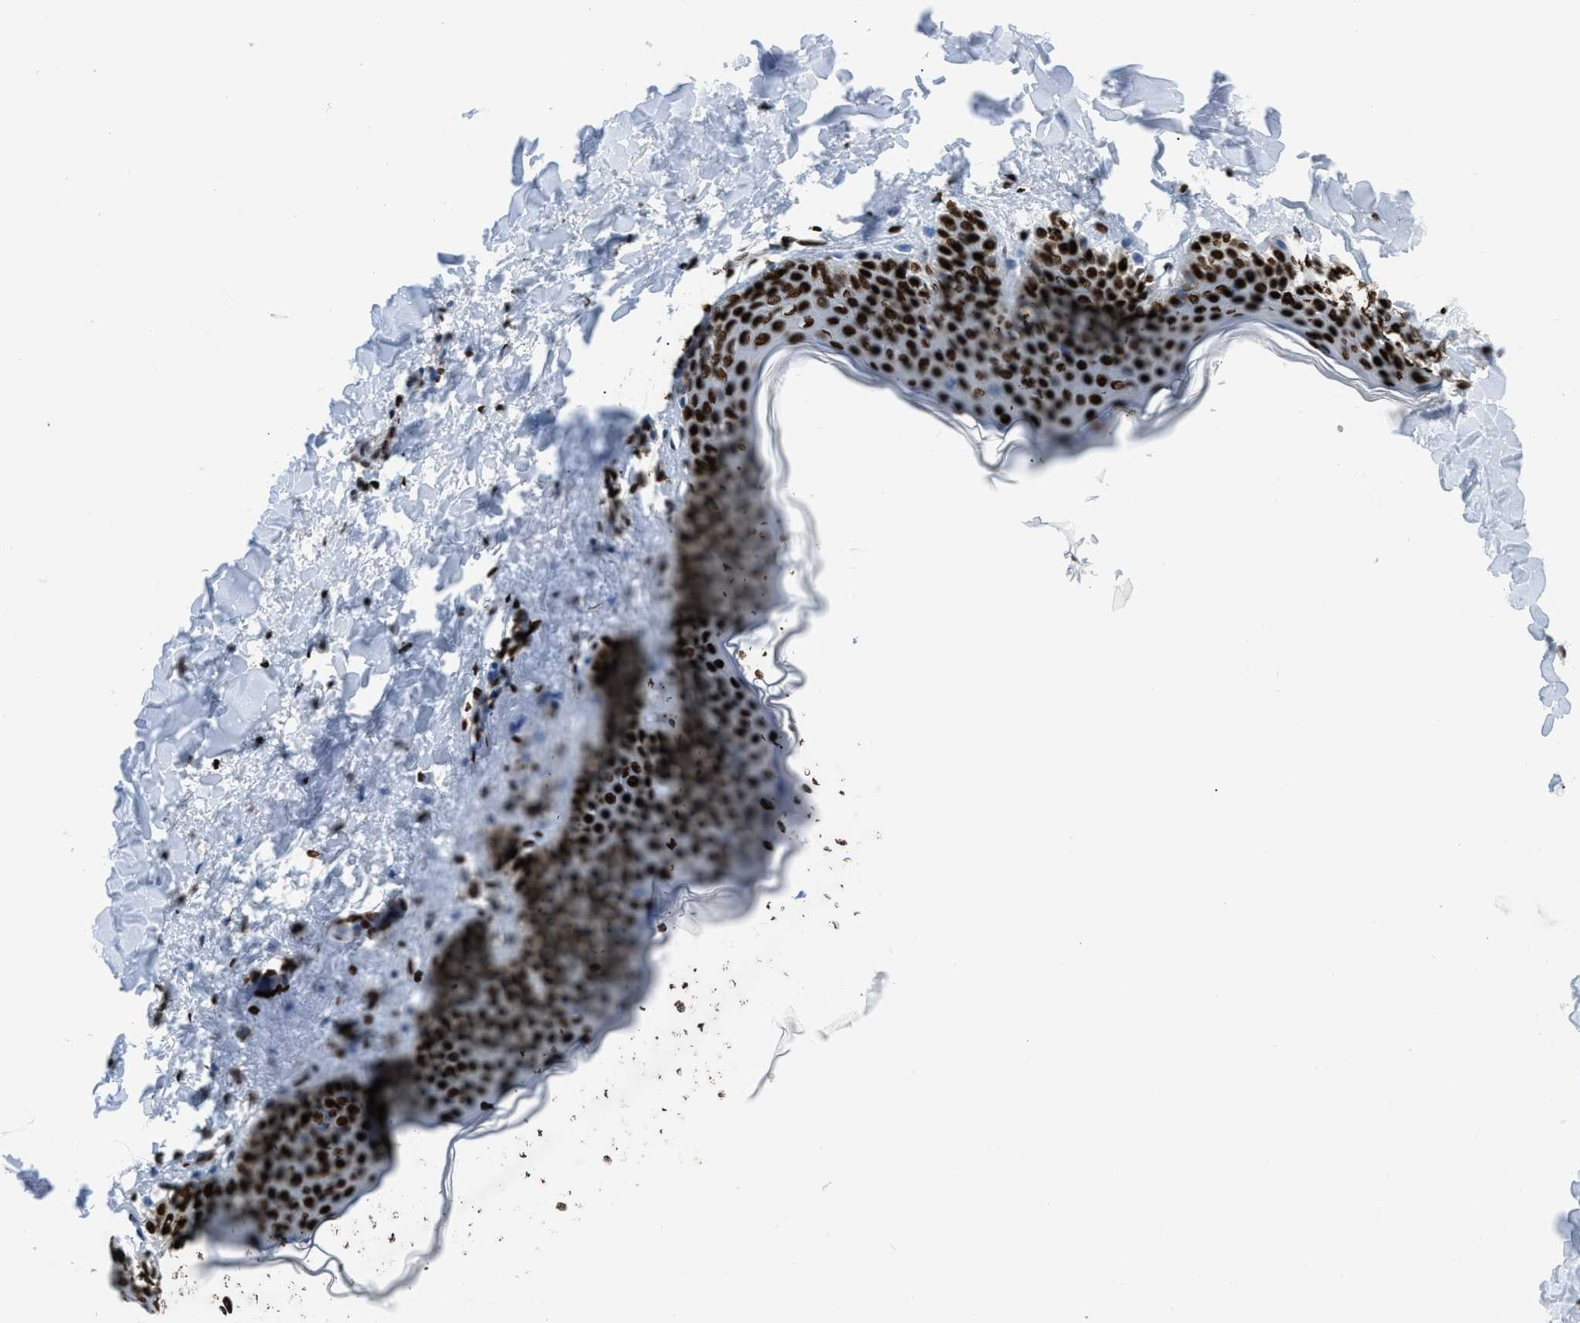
{"staining": {"intensity": "strong", "quantity": ">75%", "location": "nuclear"}, "tissue": "skin", "cell_type": "Fibroblasts", "image_type": "normal", "snomed": [{"axis": "morphology", "description": "Normal tissue, NOS"}, {"axis": "topography", "description": "Skin"}], "caption": "Immunohistochemistry staining of normal skin, which reveals high levels of strong nuclear staining in about >75% of fibroblasts indicating strong nuclear protein staining. The staining was performed using DAB (3,3'-diaminobenzidine) (brown) for protein detection and nuclei were counterstained in hematoxylin (blue).", "gene": "HNRNPM", "patient": {"sex": "female", "age": 17}}